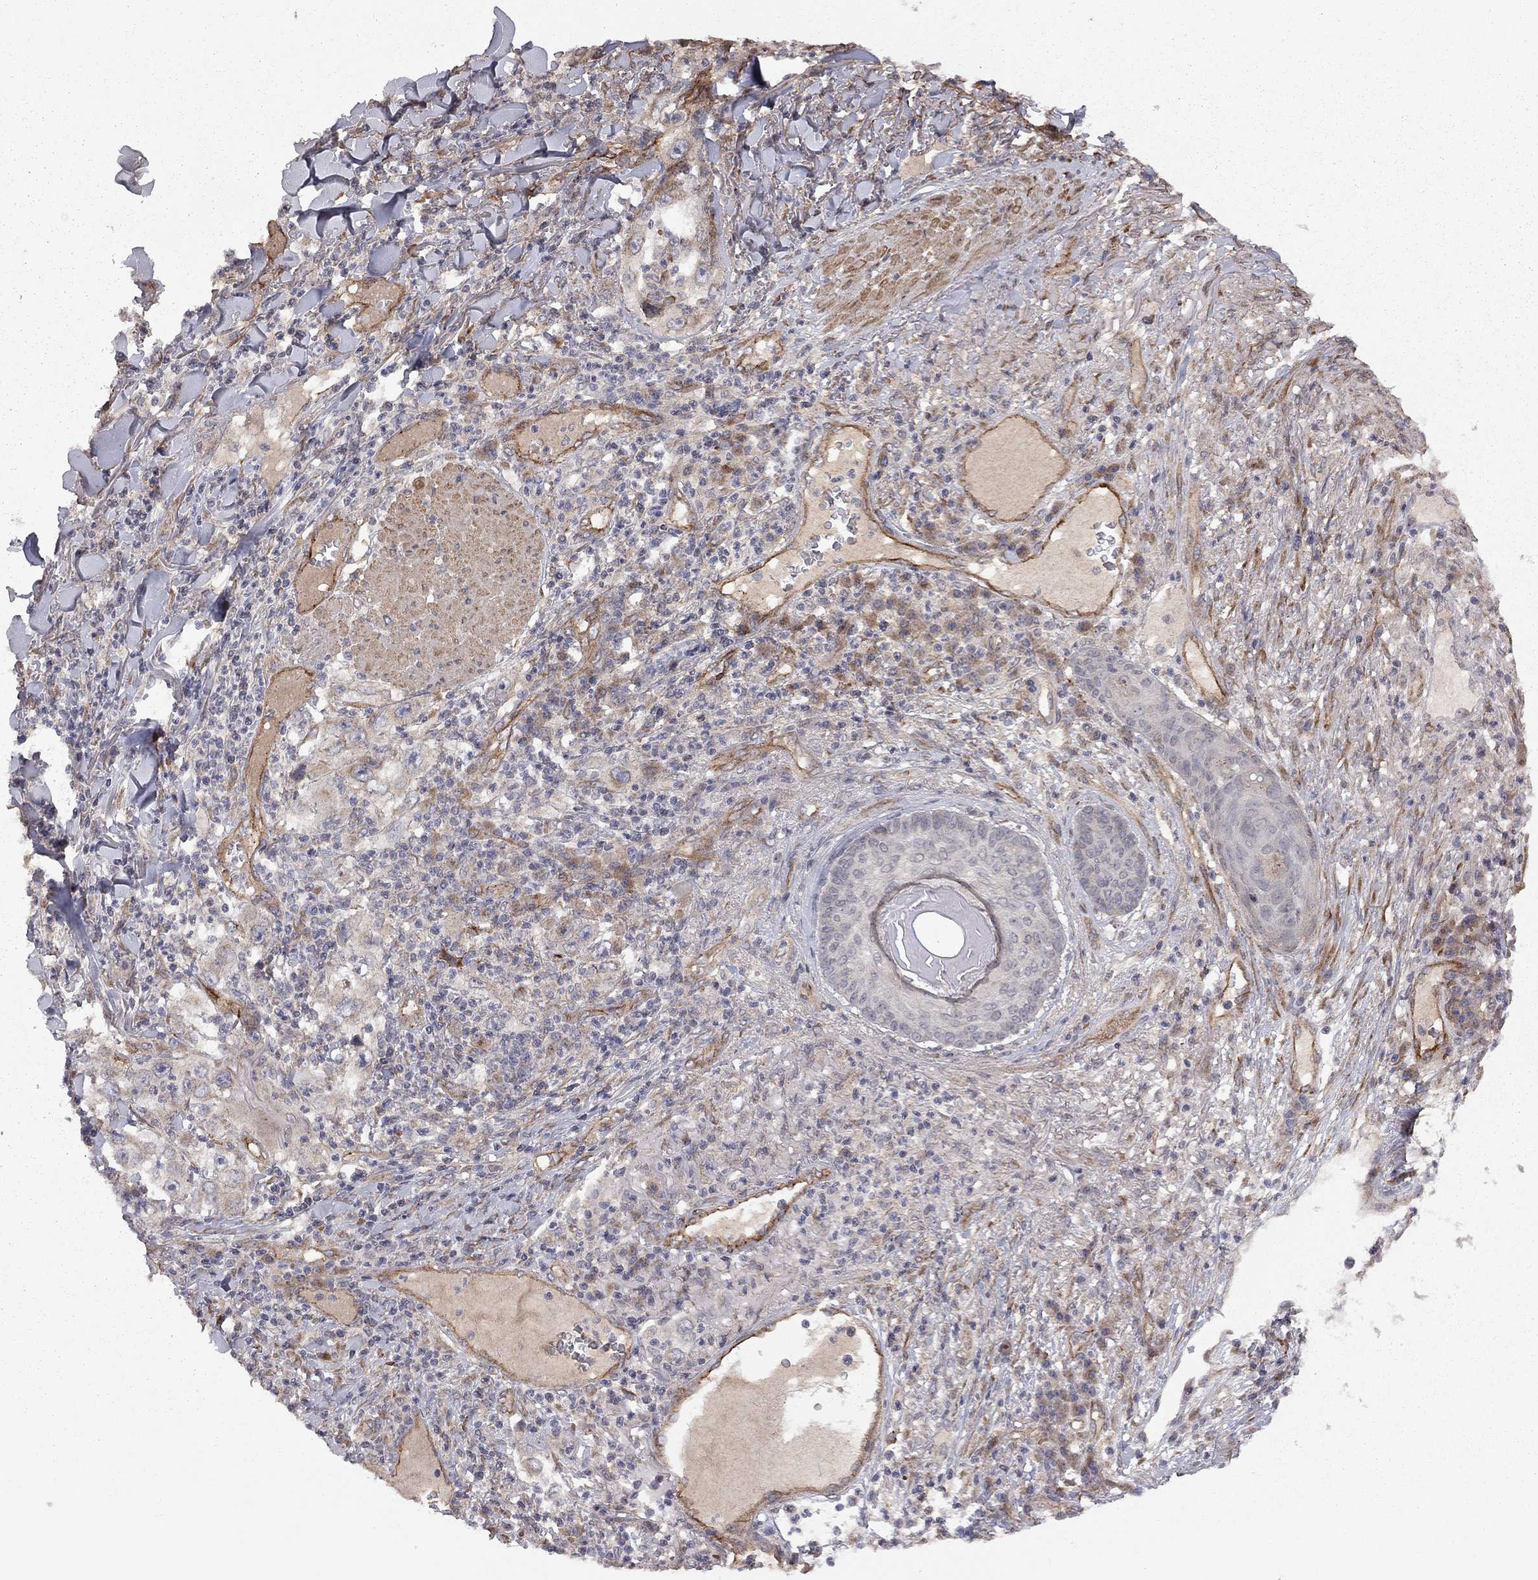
{"staining": {"intensity": "negative", "quantity": "none", "location": "none"}, "tissue": "skin cancer", "cell_type": "Tumor cells", "image_type": "cancer", "snomed": [{"axis": "morphology", "description": "Squamous cell carcinoma, NOS"}, {"axis": "topography", "description": "Skin"}], "caption": "Protein analysis of skin squamous cell carcinoma demonstrates no significant positivity in tumor cells.", "gene": "EXOC3L2", "patient": {"sex": "male", "age": 82}}